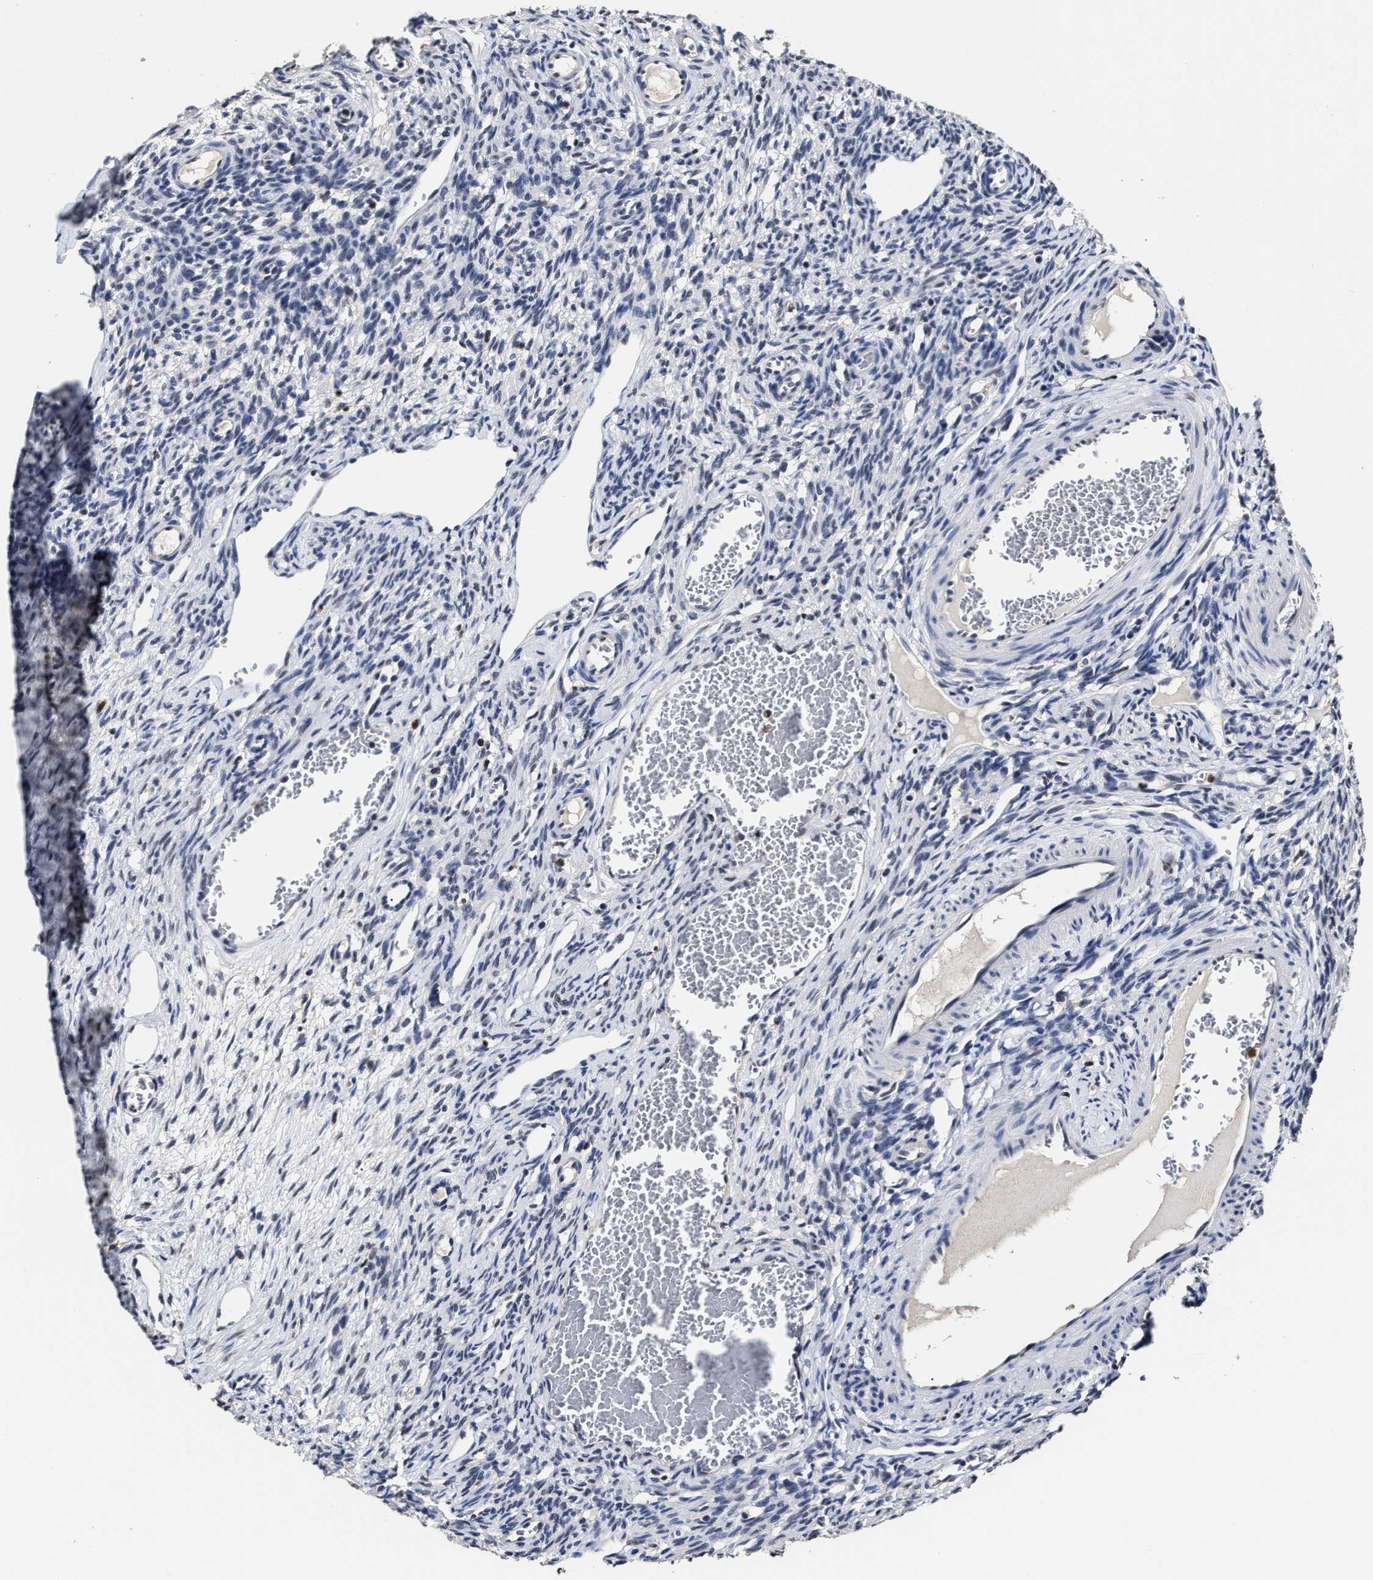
{"staining": {"intensity": "weak", "quantity": "25%-75%", "location": "cytoplasmic/membranous"}, "tissue": "ovary", "cell_type": "Follicle cells", "image_type": "normal", "snomed": [{"axis": "morphology", "description": "Normal tissue, NOS"}, {"axis": "topography", "description": "Ovary"}], "caption": "Immunohistochemistry (IHC) (DAB (3,3'-diaminobenzidine)) staining of benign ovary reveals weak cytoplasmic/membranous protein expression in about 25%-75% of follicle cells. (DAB = brown stain, brightfield microscopy at high magnification).", "gene": "PRPF4B", "patient": {"sex": "female", "age": 33}}